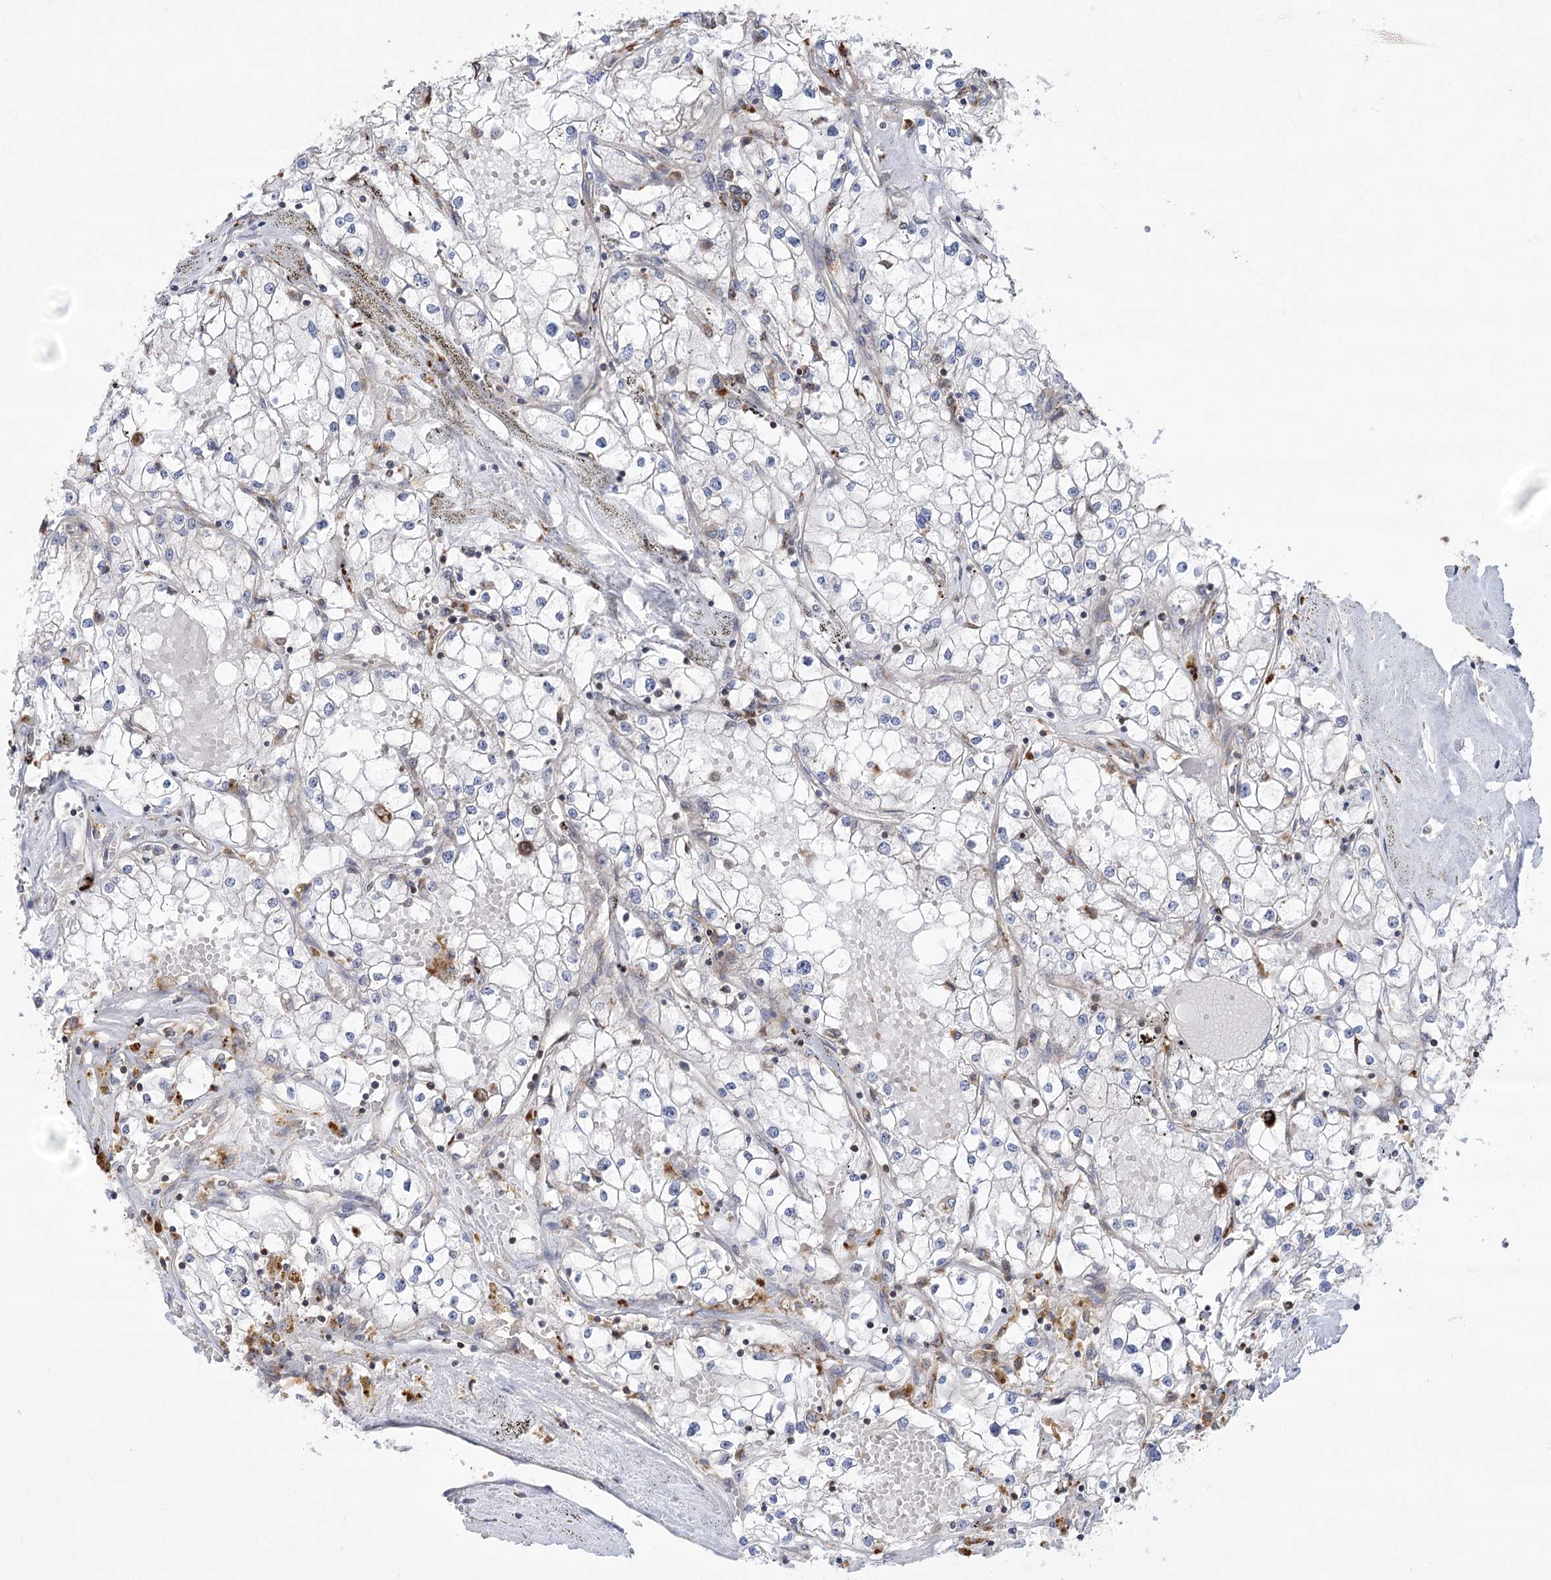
{"staining": {"intensity": "negative", "quantity": "none", "location": "none"}, "tissue": "renal cancer", "cell_type": "Tumor cells", "image_type": "cancer", "snomed": [{"axis": "morphology", "description": "Adenocarcinoma, NOS"}, {"axis": "topography", "description": "Kidney"}], "caption": "Immunohistochemistry (IHC) image of human renal adenocarcinoma stained for a protein (brown), which shows no staining in tumor cells.", "gene": "VPS37B", "patient": {"sex": "male", "age": 56}}